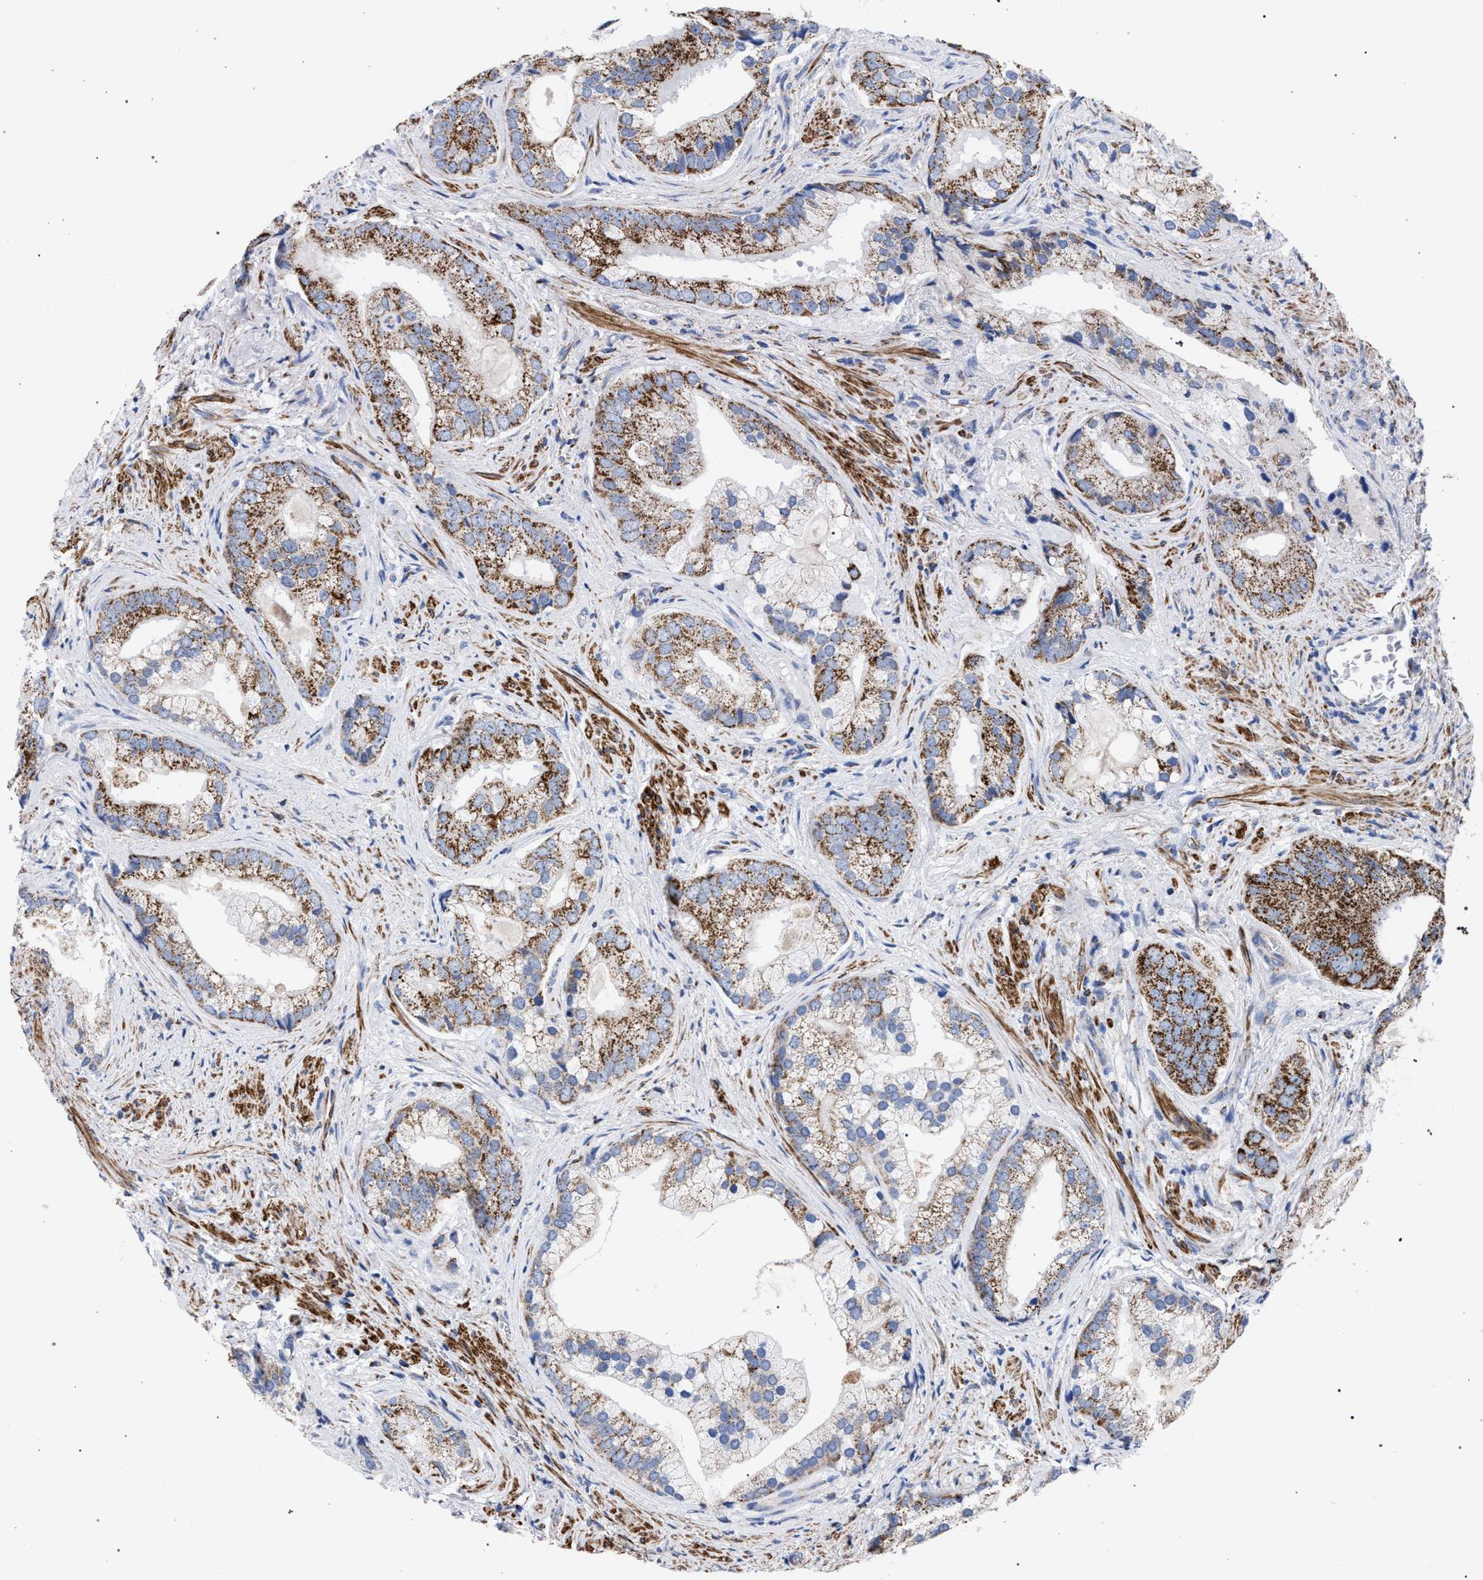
{"staining": {"intensity": "moderate", "quantity": ">75%", "location": "cytoplasmic/membranous"}, "tissue": "prostate cancer", "cell_type": "Tumor cells", "image_type": "cancer", "snomed": [{"axis": "morphology", "description": "Adenocarcinoma, Low grade"}, {"axis": "topography", "description": "Prostate"}], "caption": "Approximately >75% of tumor cells in human prostate low-grade adenocarcinoma demonstrate moderate cytoplasmic/membranous protein staining as visualized by brown immunohistochemical staining.", "gene": "ACADS", "patient": {"sex": "male", "age": 71}}